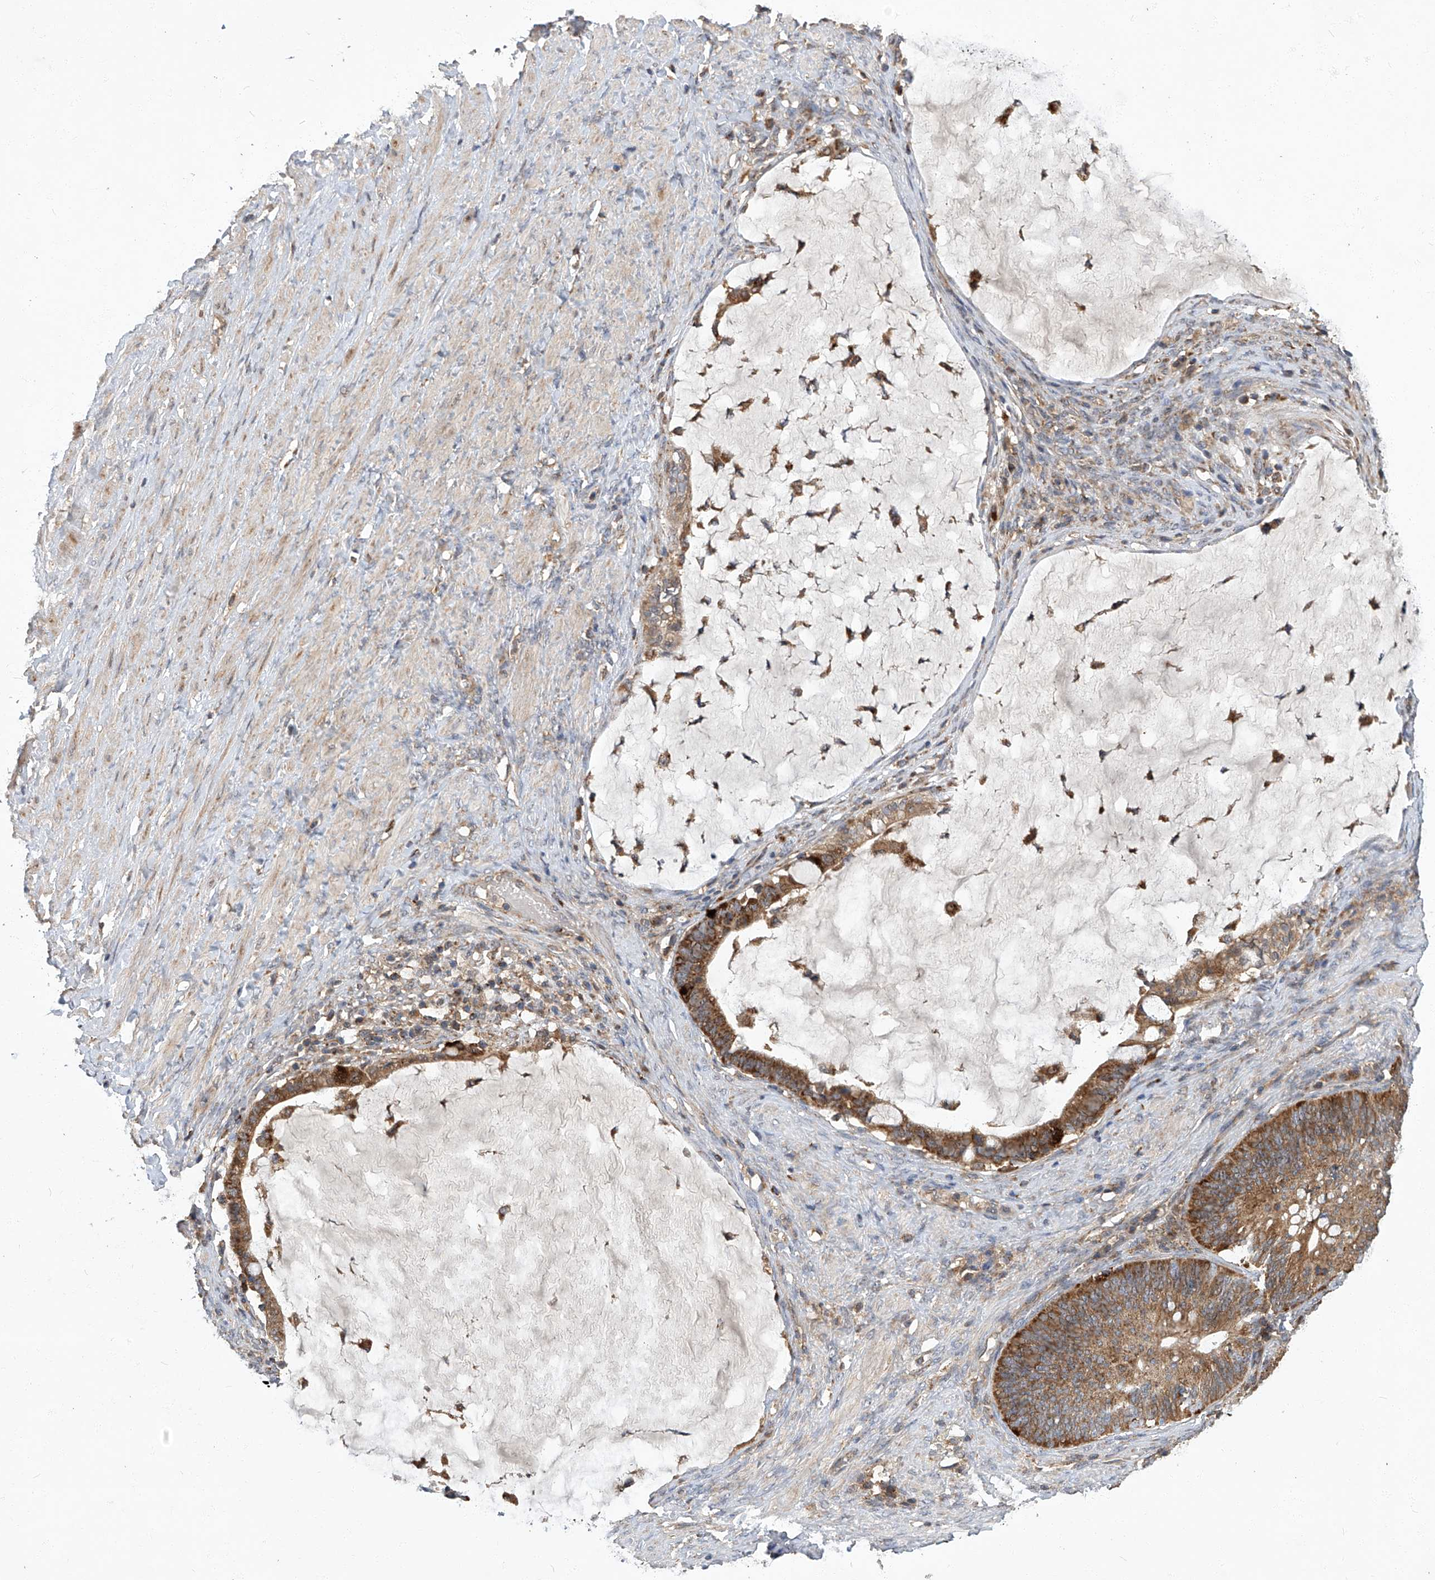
{"staining": {"intensity": "moderate", "quantity": ">75%", "location": "cytoplasmic/membranous"}, "tissue": "ovarian cancer", "cell_type": "Tumor cells", "image_type": "cancer", "snomed": [{"axis": "morphology", "description": "Cystadenocarcinoma, mucinous, NOS"}, {"axis": "topography", "description": "Ovary"}], "caption": "The histopathology image exhibits a brown stain indicating the presence of a protein in the cytoplasmic/membranous of tumor cells in ovarian cancer (mucinous cystadenocarcinoma).", "gene": "TNFRSF13B", "patient": {"sex": "female", "age": 61}}